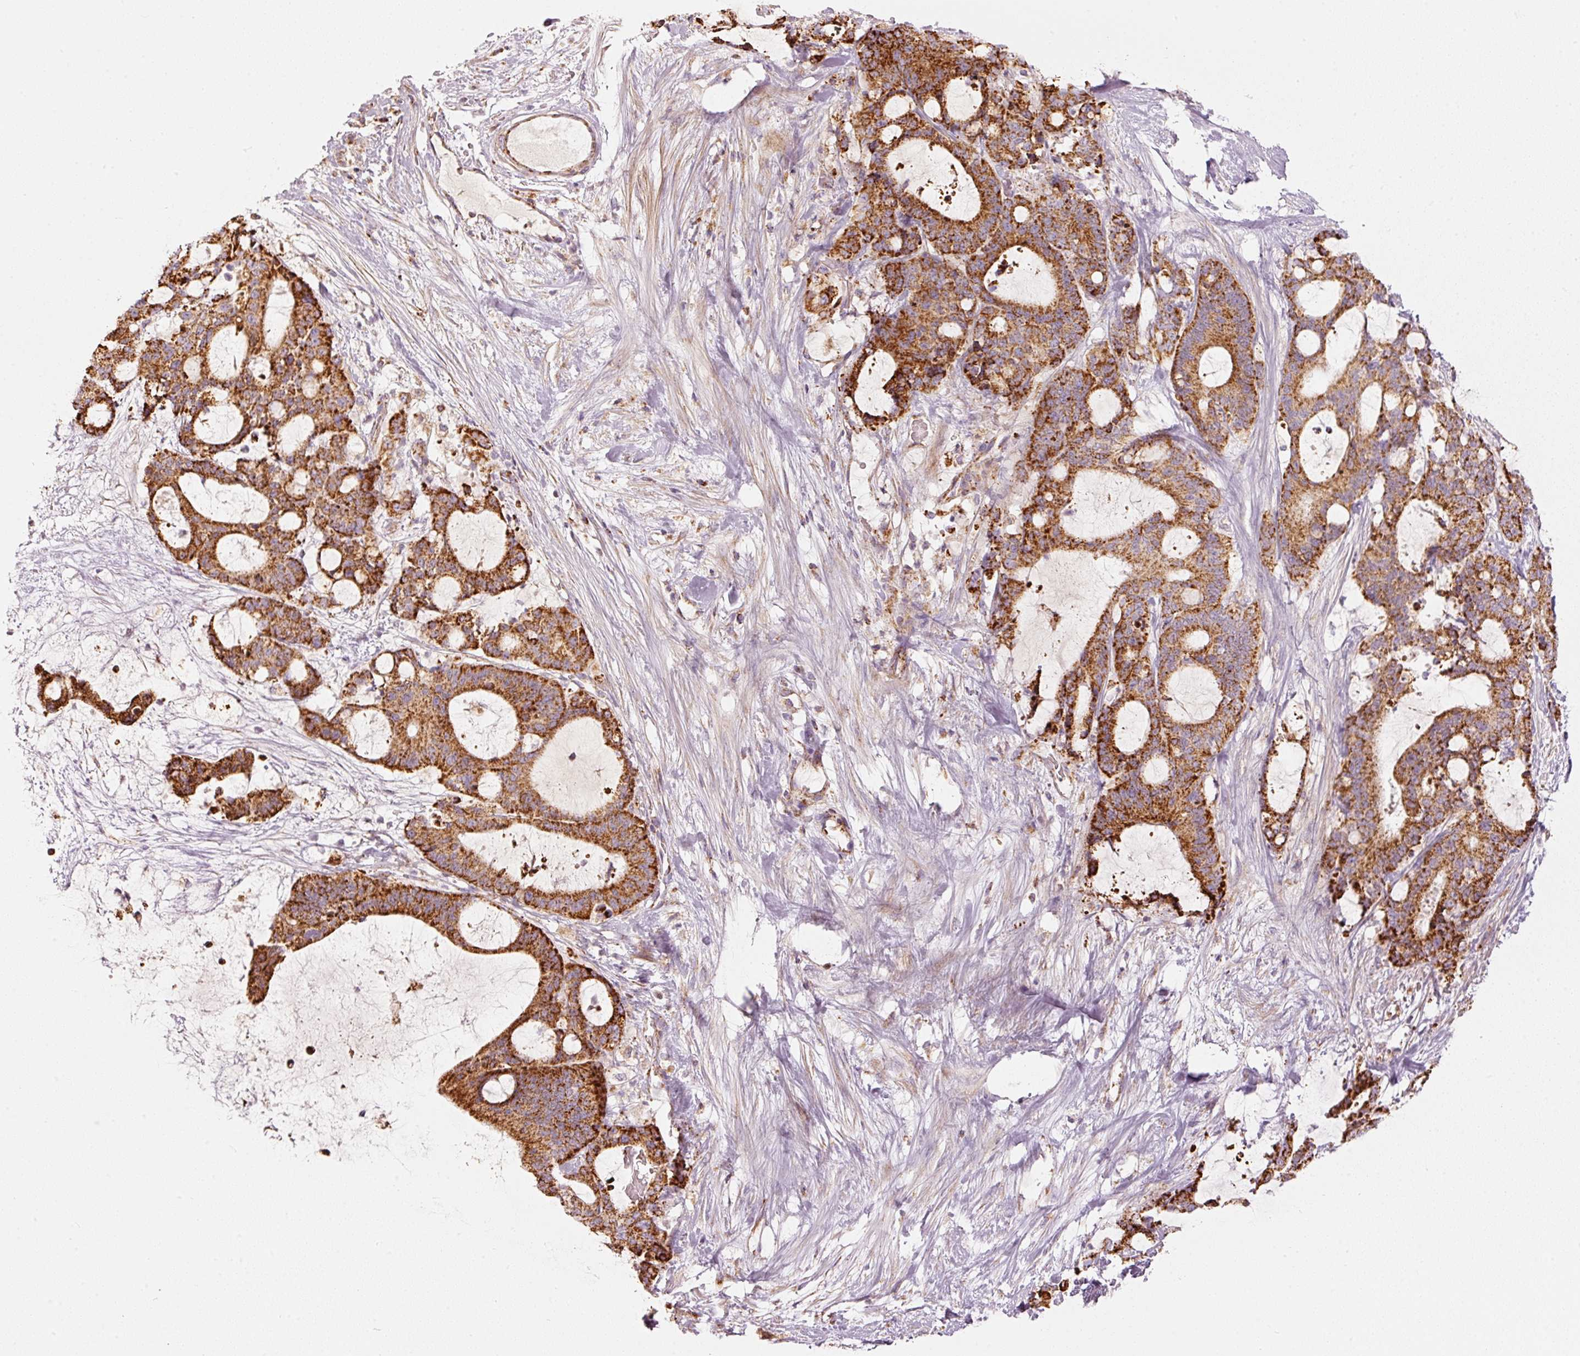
{"staining": {"intensity": "strong", "quantity": ">75%", "location": "cytoplasmic/membranous"}, "tissue": "liver cancer", "cell_type": "Tumor cells", "image_type": "cancer", "snomed": [{"axis": "morphology", "description": "Normal tissue, NOS"}, {"axis": "morphology", "description": "Cholangiocarcinoma"}, {"axis": "topography", "description": "Liver"}, {"axis": "topography", "description": "Peripheral nerve tissue"}], "caption": "Tumor cells exhibit strong cytoplasmic/membranous staining in about >75% of cells in liver cancer (cholangiocarcinoma).", "gene": "C17orf98", "patient": {"sex": "female", "age": 73}}